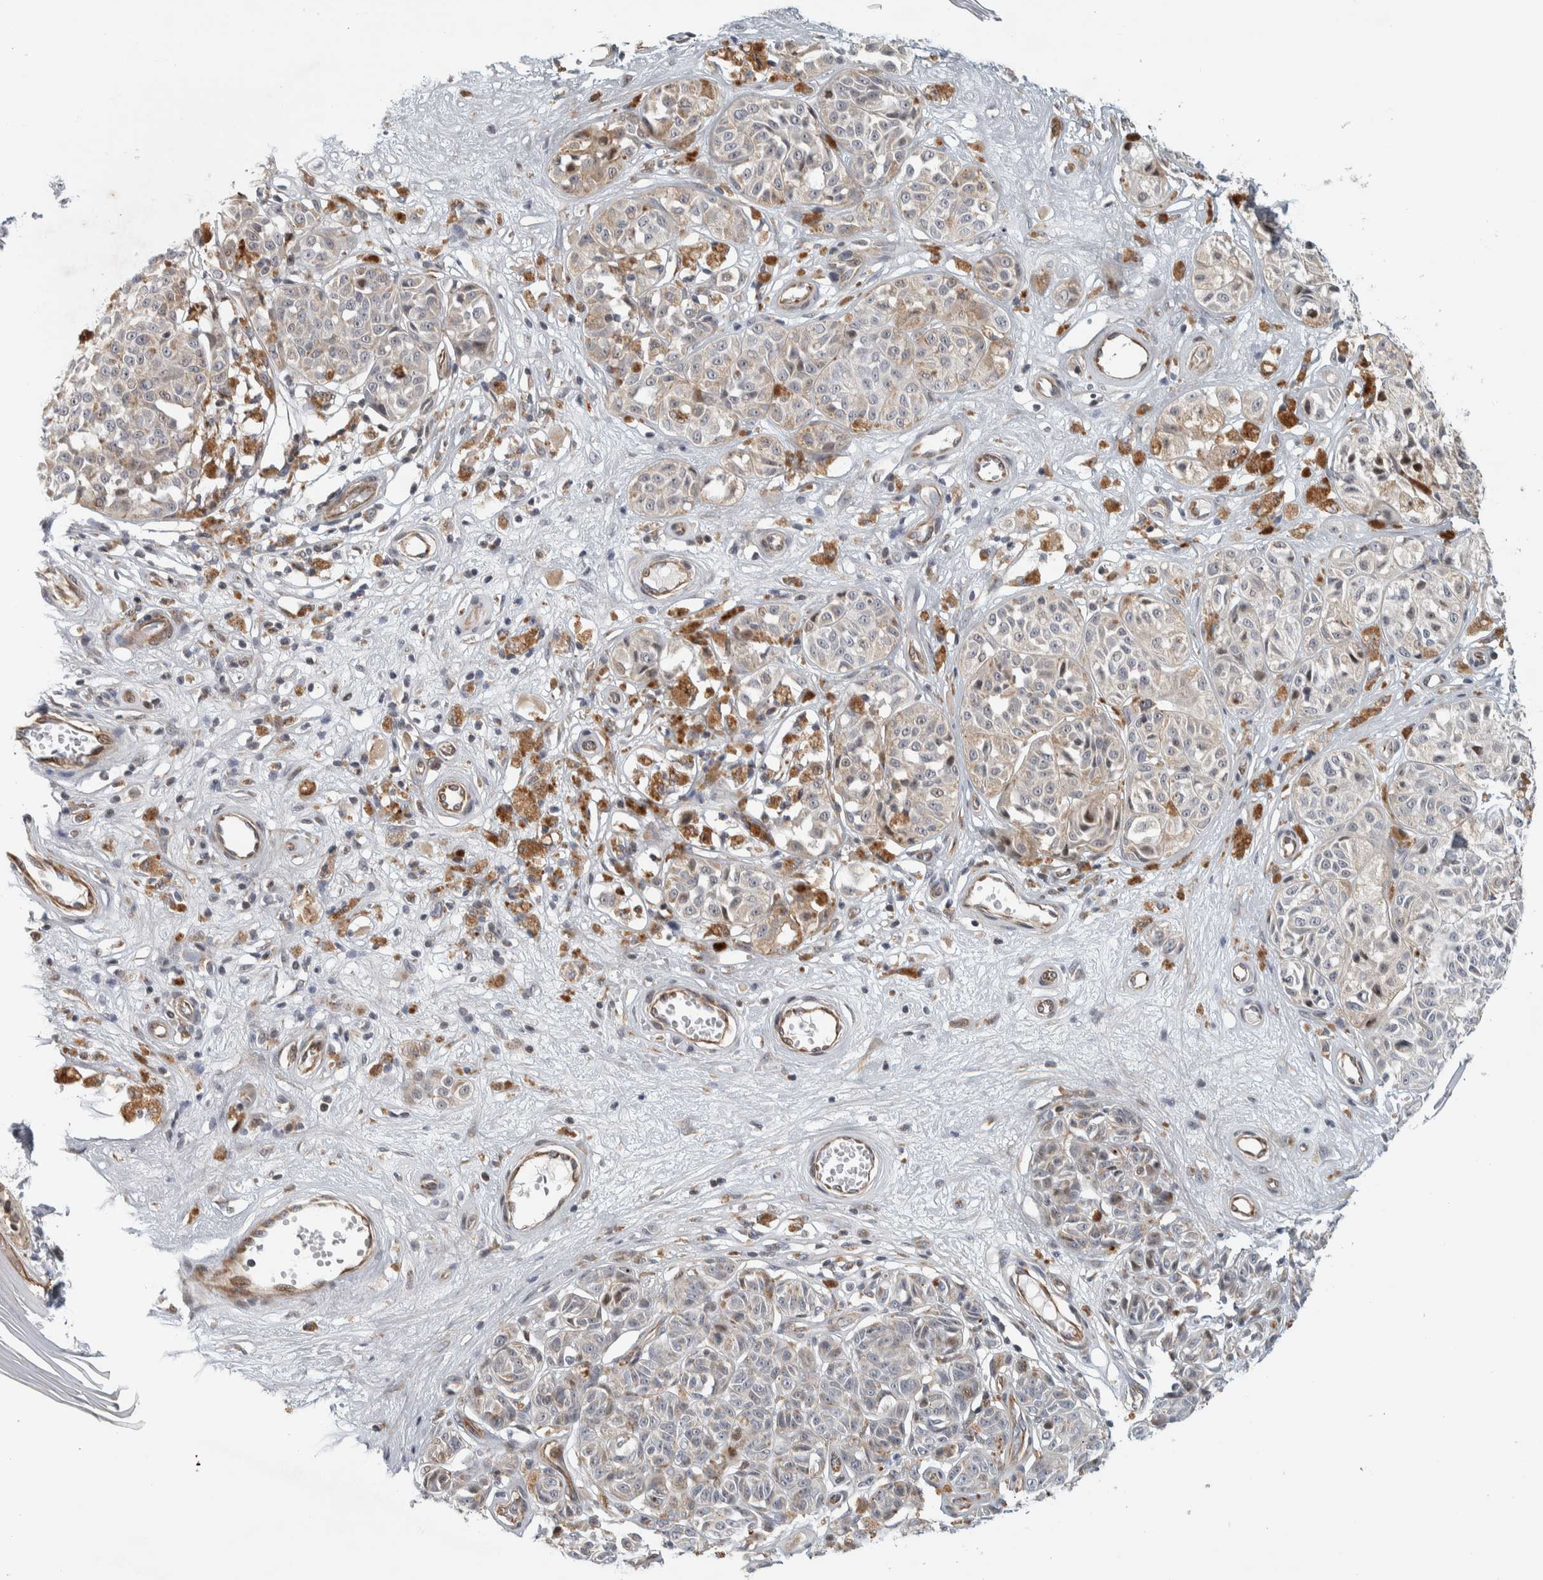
{"staining": {"intensity": "weak", "quantity": "<25%", "location": "cytoplasmic/membranous"}, "tissue": "melanoma", "cell_type": "Tumor cells", "image_type": "cancer", "snomed": [{"axis": "morphology", "description": "Malignant melanoma, NOS"}, {"axis": "topography", "description": "Skin"}], "caption": "IHC image of human melanoma stained for a protein (brown), which exhibits no positivity in tumor cells. Nuclei are stained in blue.", "gene": "AFP", "patient": {"sex": "female", "age": 64}}